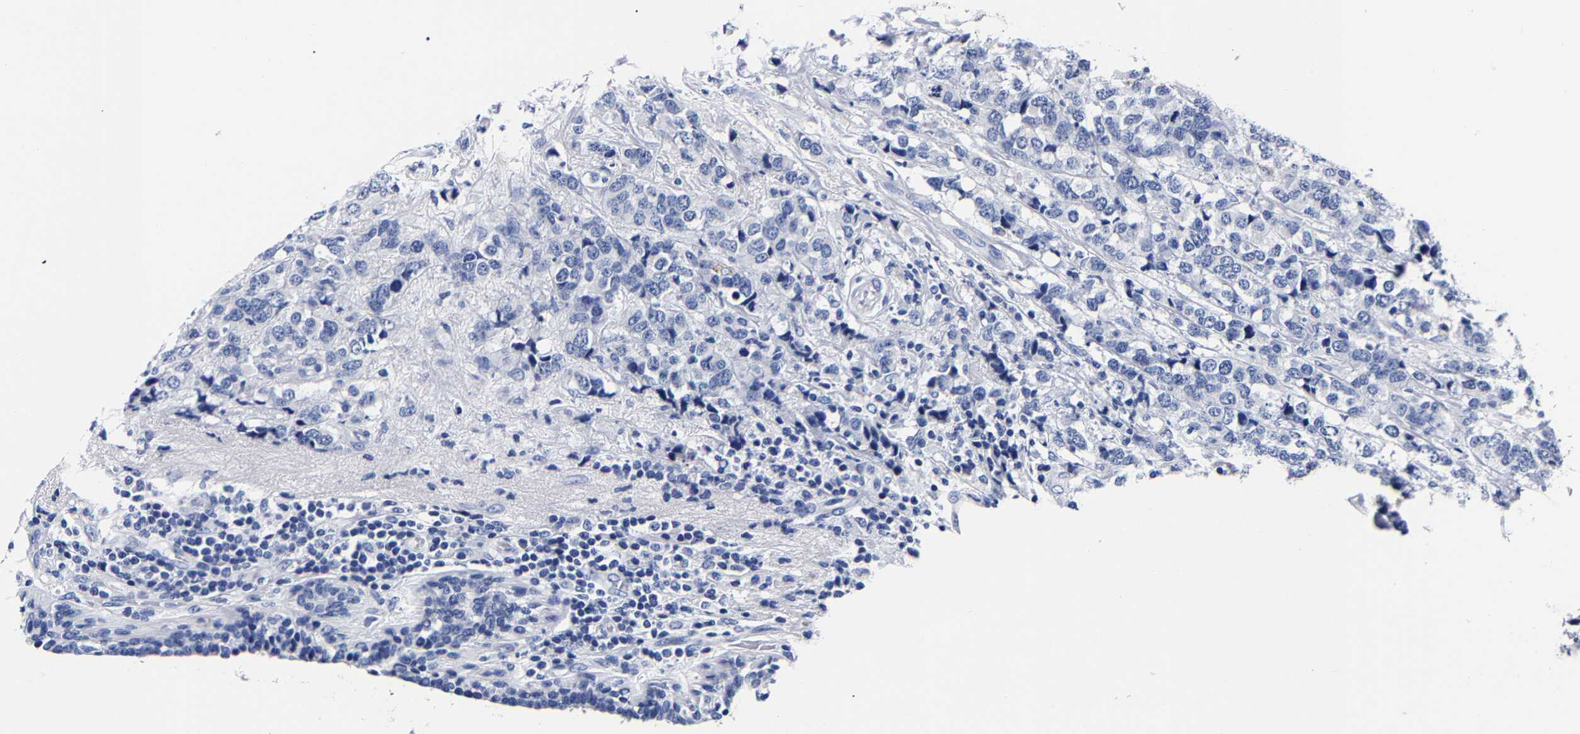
{"staining": {"intensity": "negative", "quantity": "none", "location": "none"}, "tissue": "breast cancer", "cell_type": "Tumor cells", "image_type": "cancer", "snomed": [{"axis": "morphology", "description": "Lobular carcinoma"}, {"axis": "topography", "description": "Breast"}], "caption": "An immunohistochemistry (IHC) image of lobular carcinoma (breast) is shown. There is no staining in tumor cells of lobular carcinoma (breast).", "gene": "CPA2", "patient": {"sex": "female", "age": 59}}